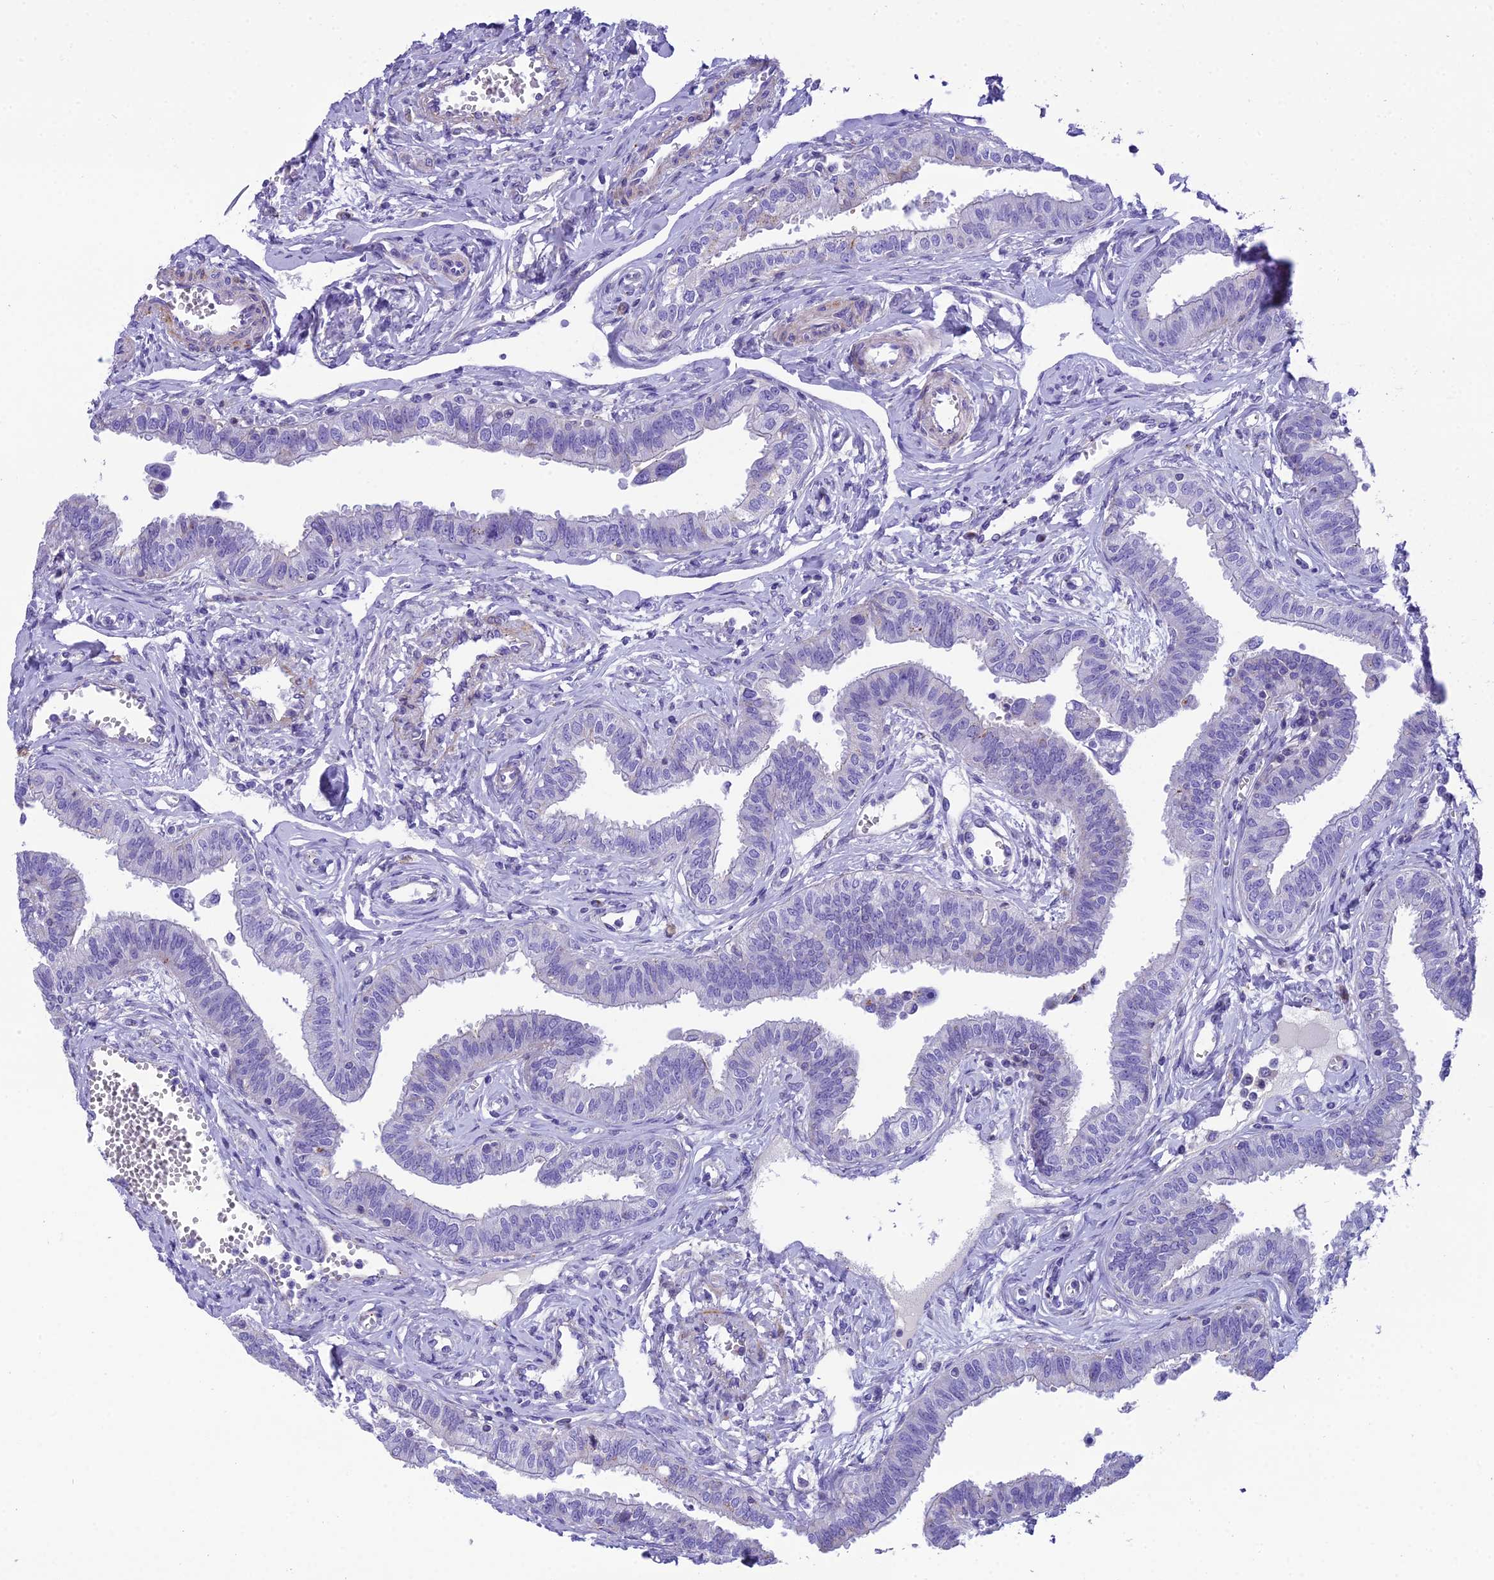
{"staining": {"intensity": "negative", "quantity": "none", "location": "none"}, "tissue": "fallopian tube", "cell_type": "Glandular cells", "image_type": "normal", "snomed": [{"axis": "morphology", "description": "Normal tissue, NOS"}, {"axis": "morphology", "description": "Carcinoma, NOS"}, {"axis": "topography", "description": "Fallopian tube"}, {"axis": "topography", "description": "Ovary"}], "caption": "Immunohistochemical staining of benign human fallopian tube shows no significant staining in glandular cells.", "gene": "GFRA1", "patient": {"sex": "female", "age": 59}}